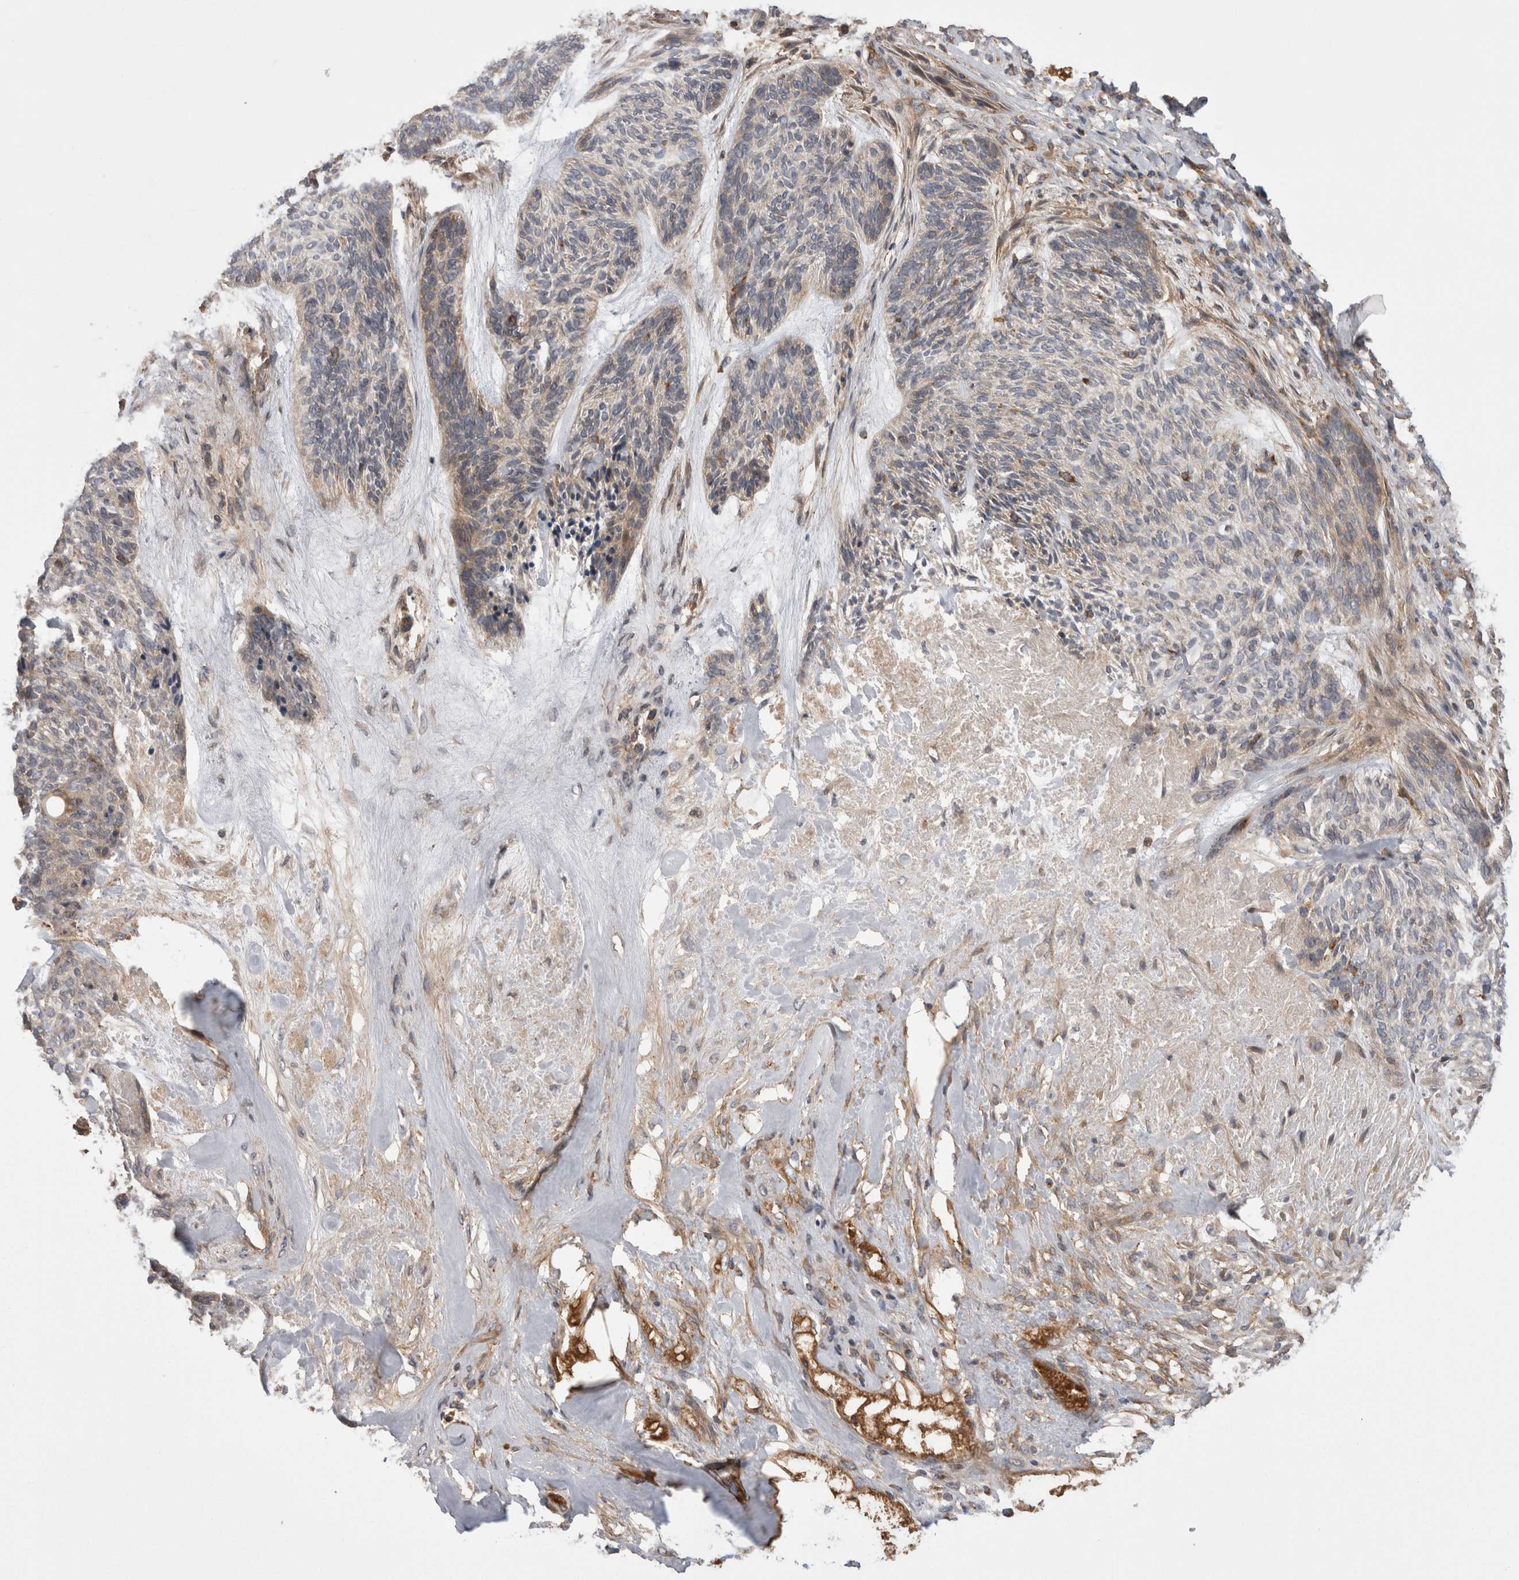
{"staining": {"intensity": "weak", "quantity": "<25%", "location": "cytoplasmic/membranous"}, "tissue": "skin cancer", "cell_type": "Tumor cells", "image_type": "cancer", "snomed": [{"axis": "morphology", "description": "Basal cell carcinoma"}, {"axis": "topography", "description": "Skin"}], "caption": "High power microscopy histopathology image of an IHC image of skin cancer, revealing no significant staining in tumor cells.", "gene": "DARS2", "patient": {"sex": "male", "age": 55}}